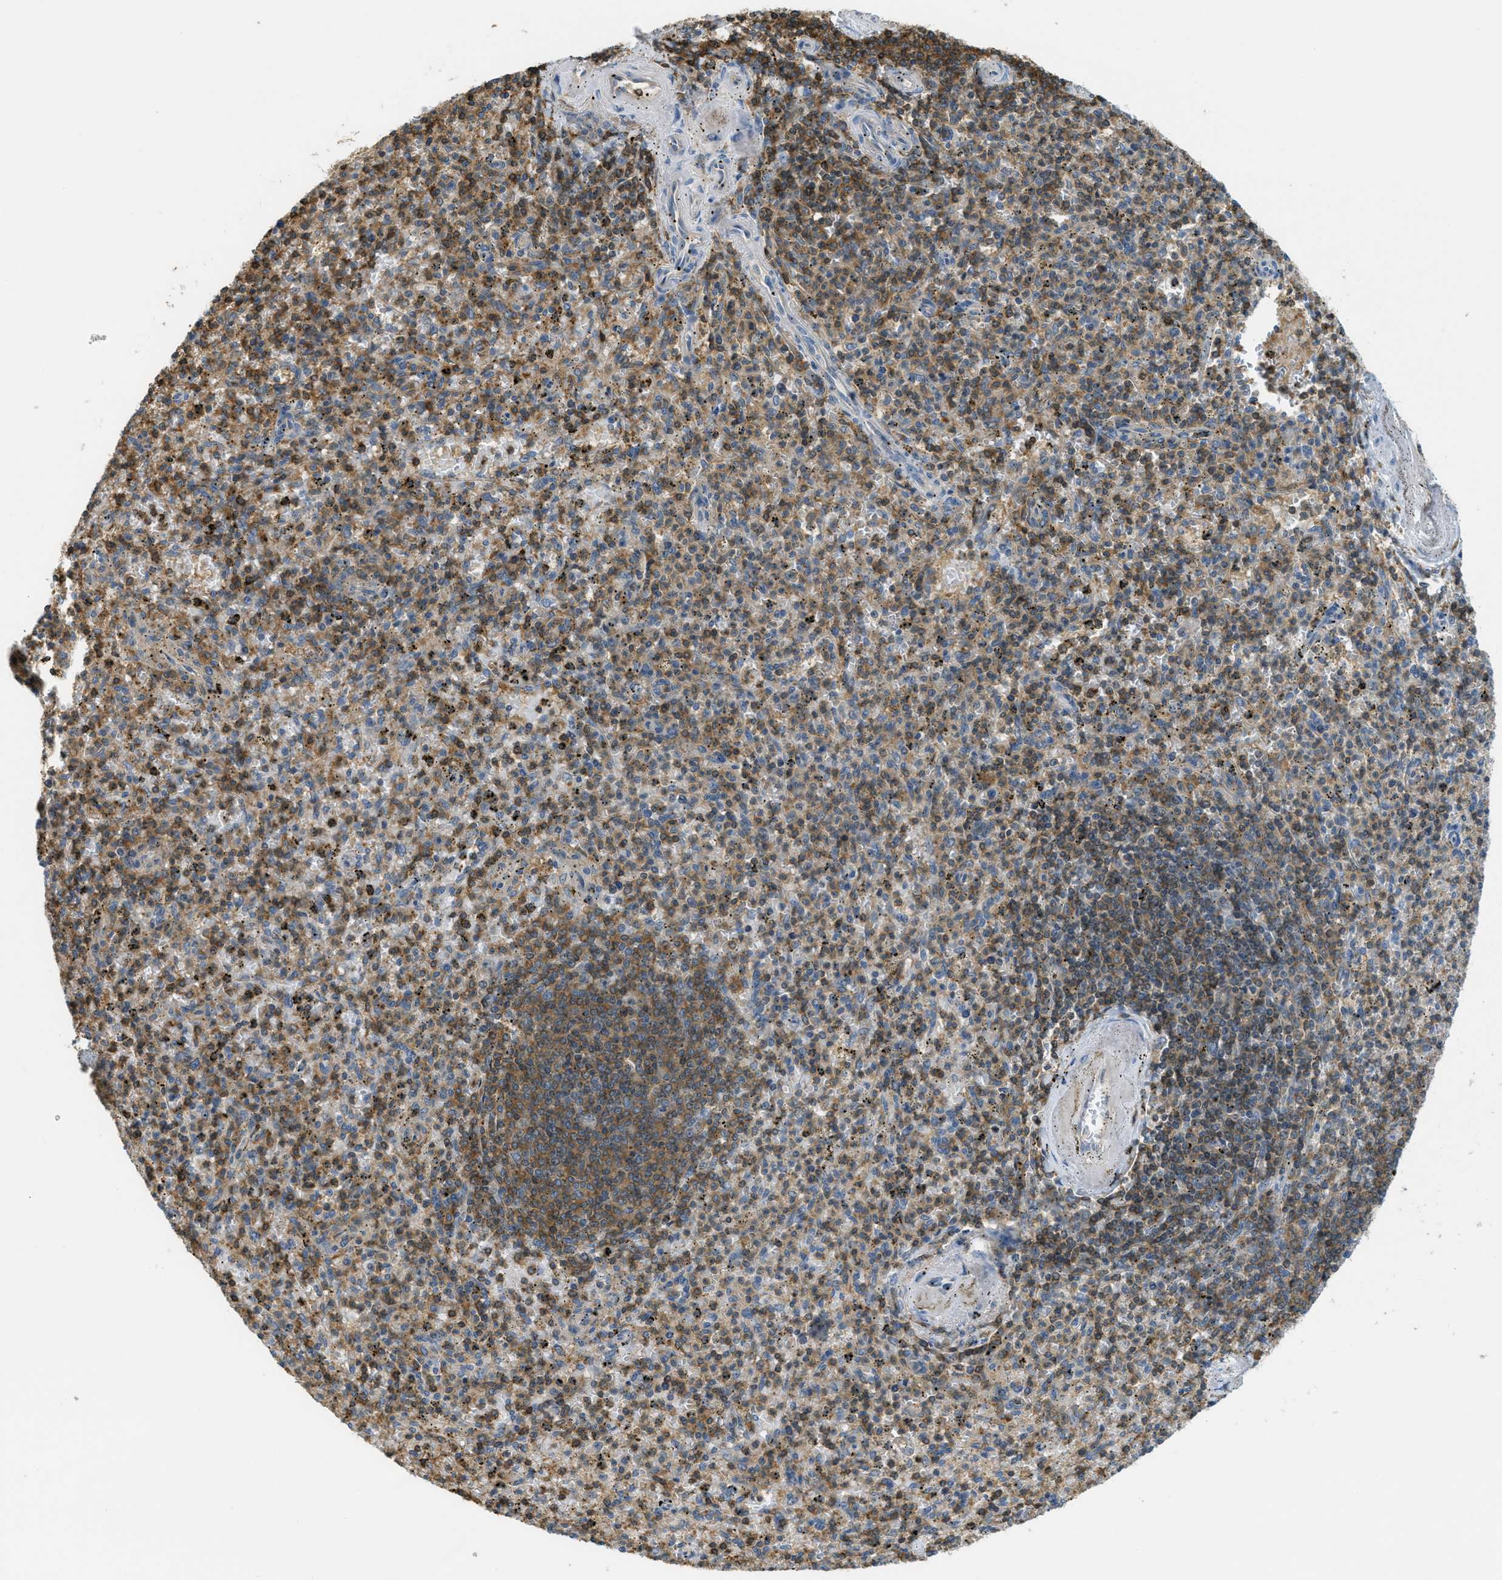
{"staining": {"intensity": "moderate", "quantity": "25%-75%", "location": "cytoplasmic/membranous"}, "tissue": "spleen", "cell_type": "Cells in red pulp", "image_type": "normal", "snomed": [{"axis": "morphology", "description": "Normal tissue, NOS"}, {"axis": "topography", "description": "Spleen"}], "caption": "IHC micrograph of normal spleen: spleen stained using IHC demonstrates medium levels of moderate protein expression localized specifically in the cytoplasmic/membranous of cells in red pulp, appearing as a cytoplasmic/membranous brown color.", "gene": "GRIK2", "patient": {"sex": "male", "age": 72}}